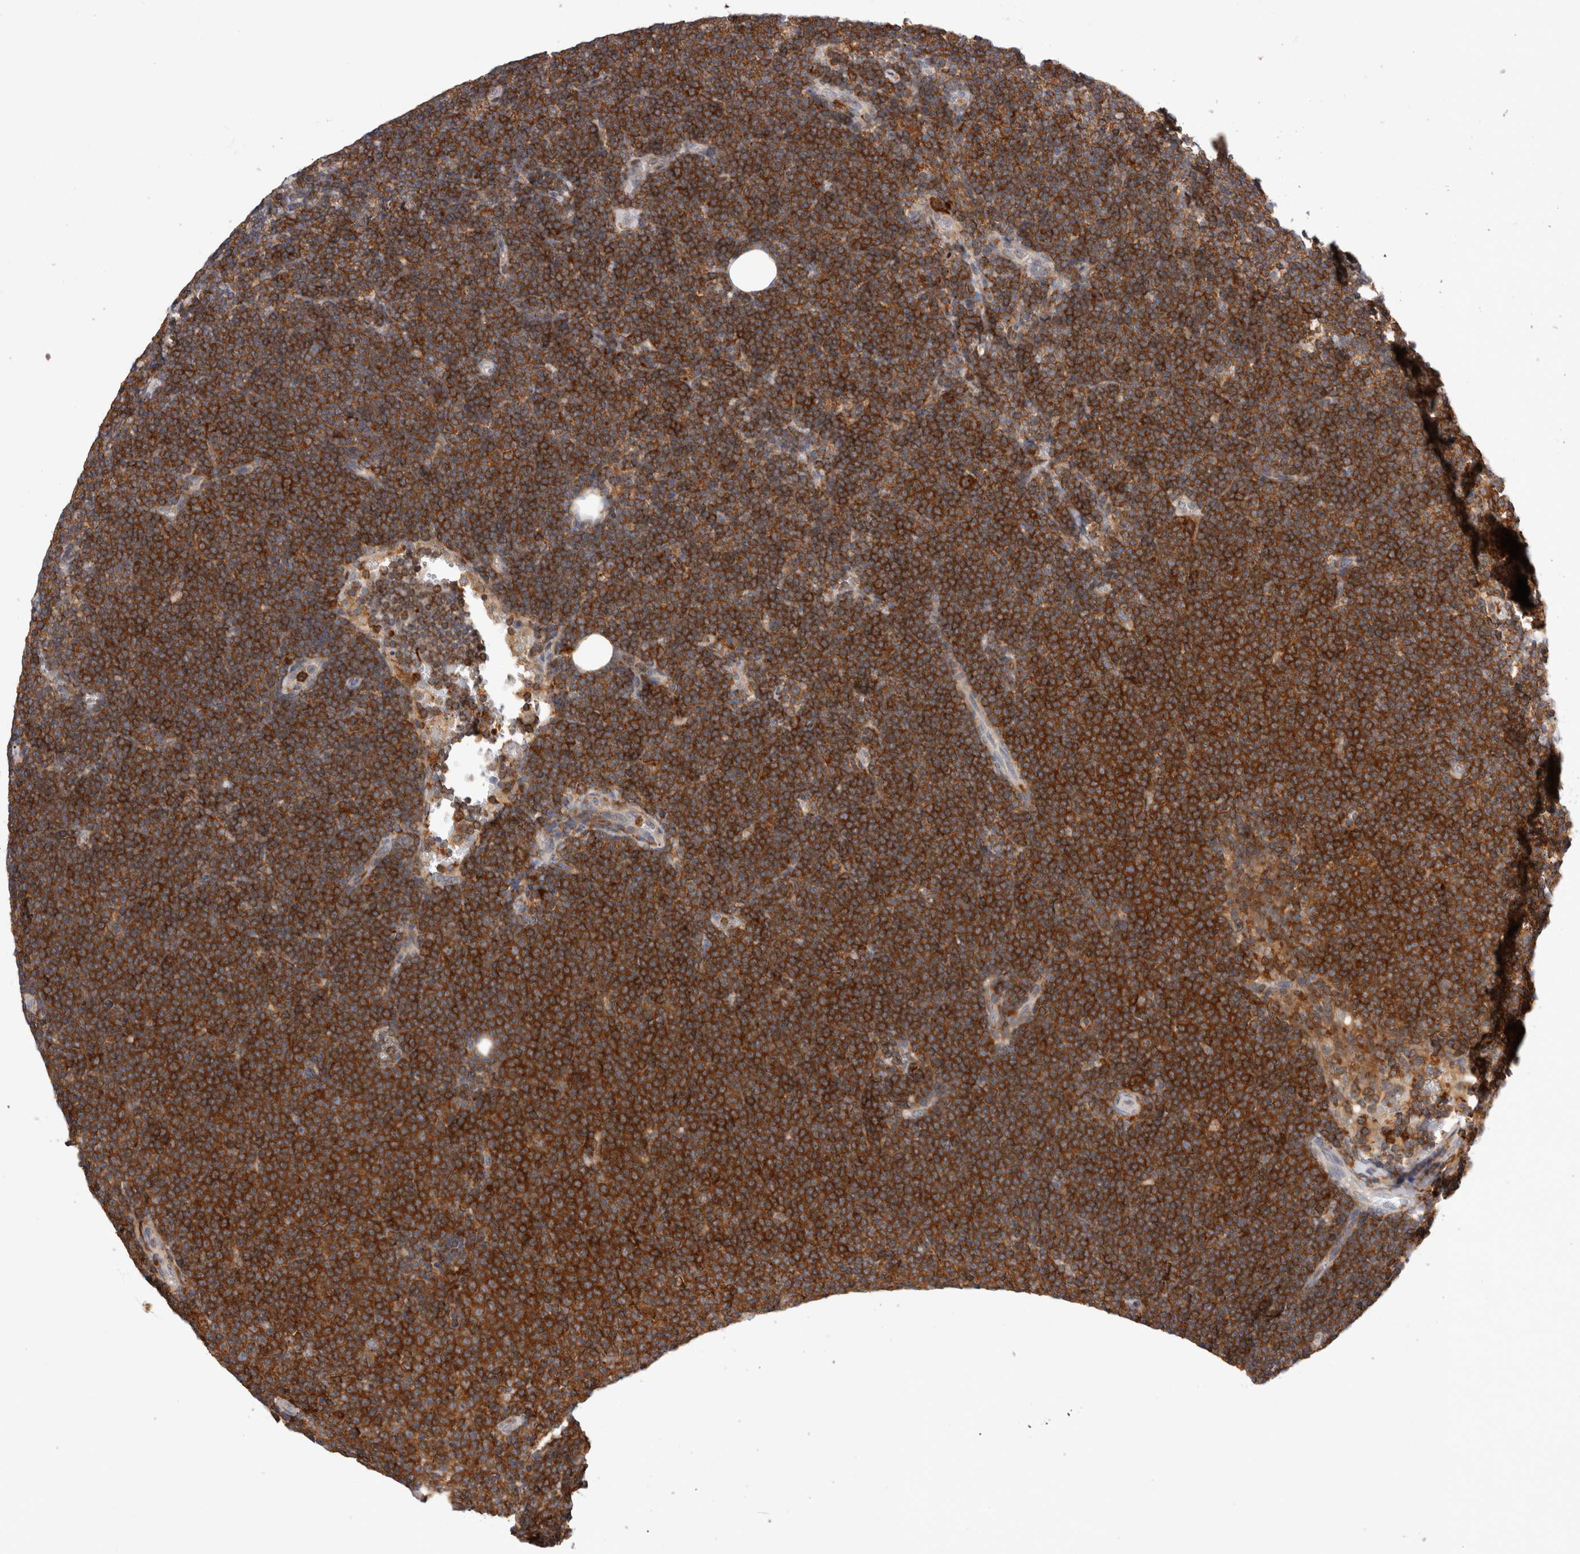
{"staining": {"intensity": "strong", "quantity": ">75%", "location": "cytoplasmic/membranous"}, "tissue": "lymphoma", "cell_type": "Tumor cells", "image_type": "cancer", "snomed": [{"axis": "morphology", "description": "Malignant lymphoma, non-Hodgkin's type, Low grade"}, {"axis": "topography", "description": "Lymph node"}], "caption": "A histopathology image of lymphoma stained for a protein displays strong cytoplasmic/membranous brown staining in tumor cells.", "gene": "CCDC88B", "patient": {"sex": "female", "age": 53}}